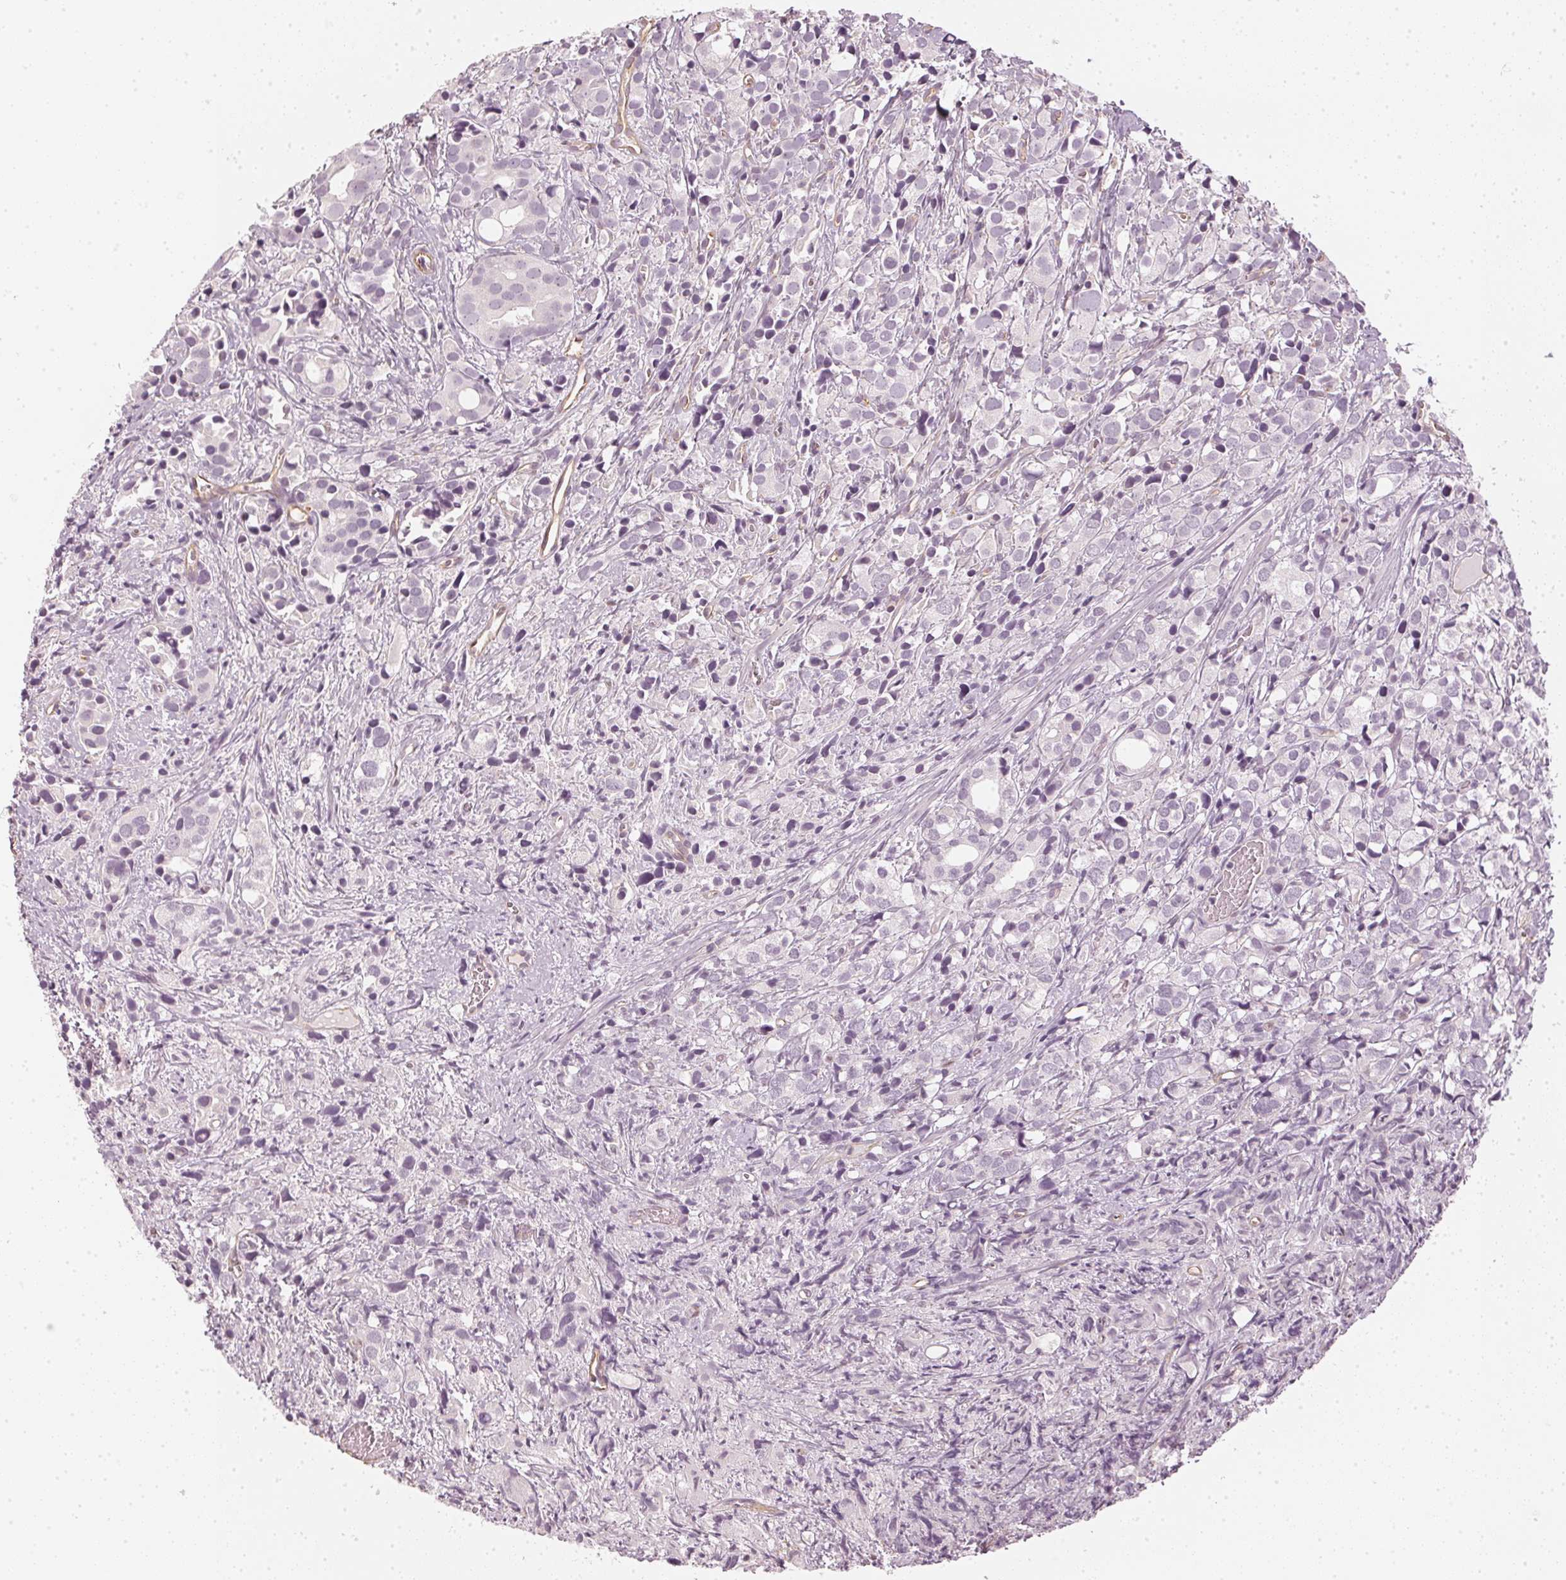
{"staining": {"intensity": "negative", "quantity": "none", "location": "none"}, "tissue": "prostate cancer", "cell_type": "Tumor cells", "image_type": "cancer", "snomed": [{"axis": "morphology", "description": "Adenocarcinoma, High grade"}, {"axis": "topography", "description": "Prostate"}], "caption": "Tumor cells are negative for protein expression in human prostate high-grade adenocarcinoma.", "gene": "APLP1", "patient": {"sex": "male", "age": 86}}